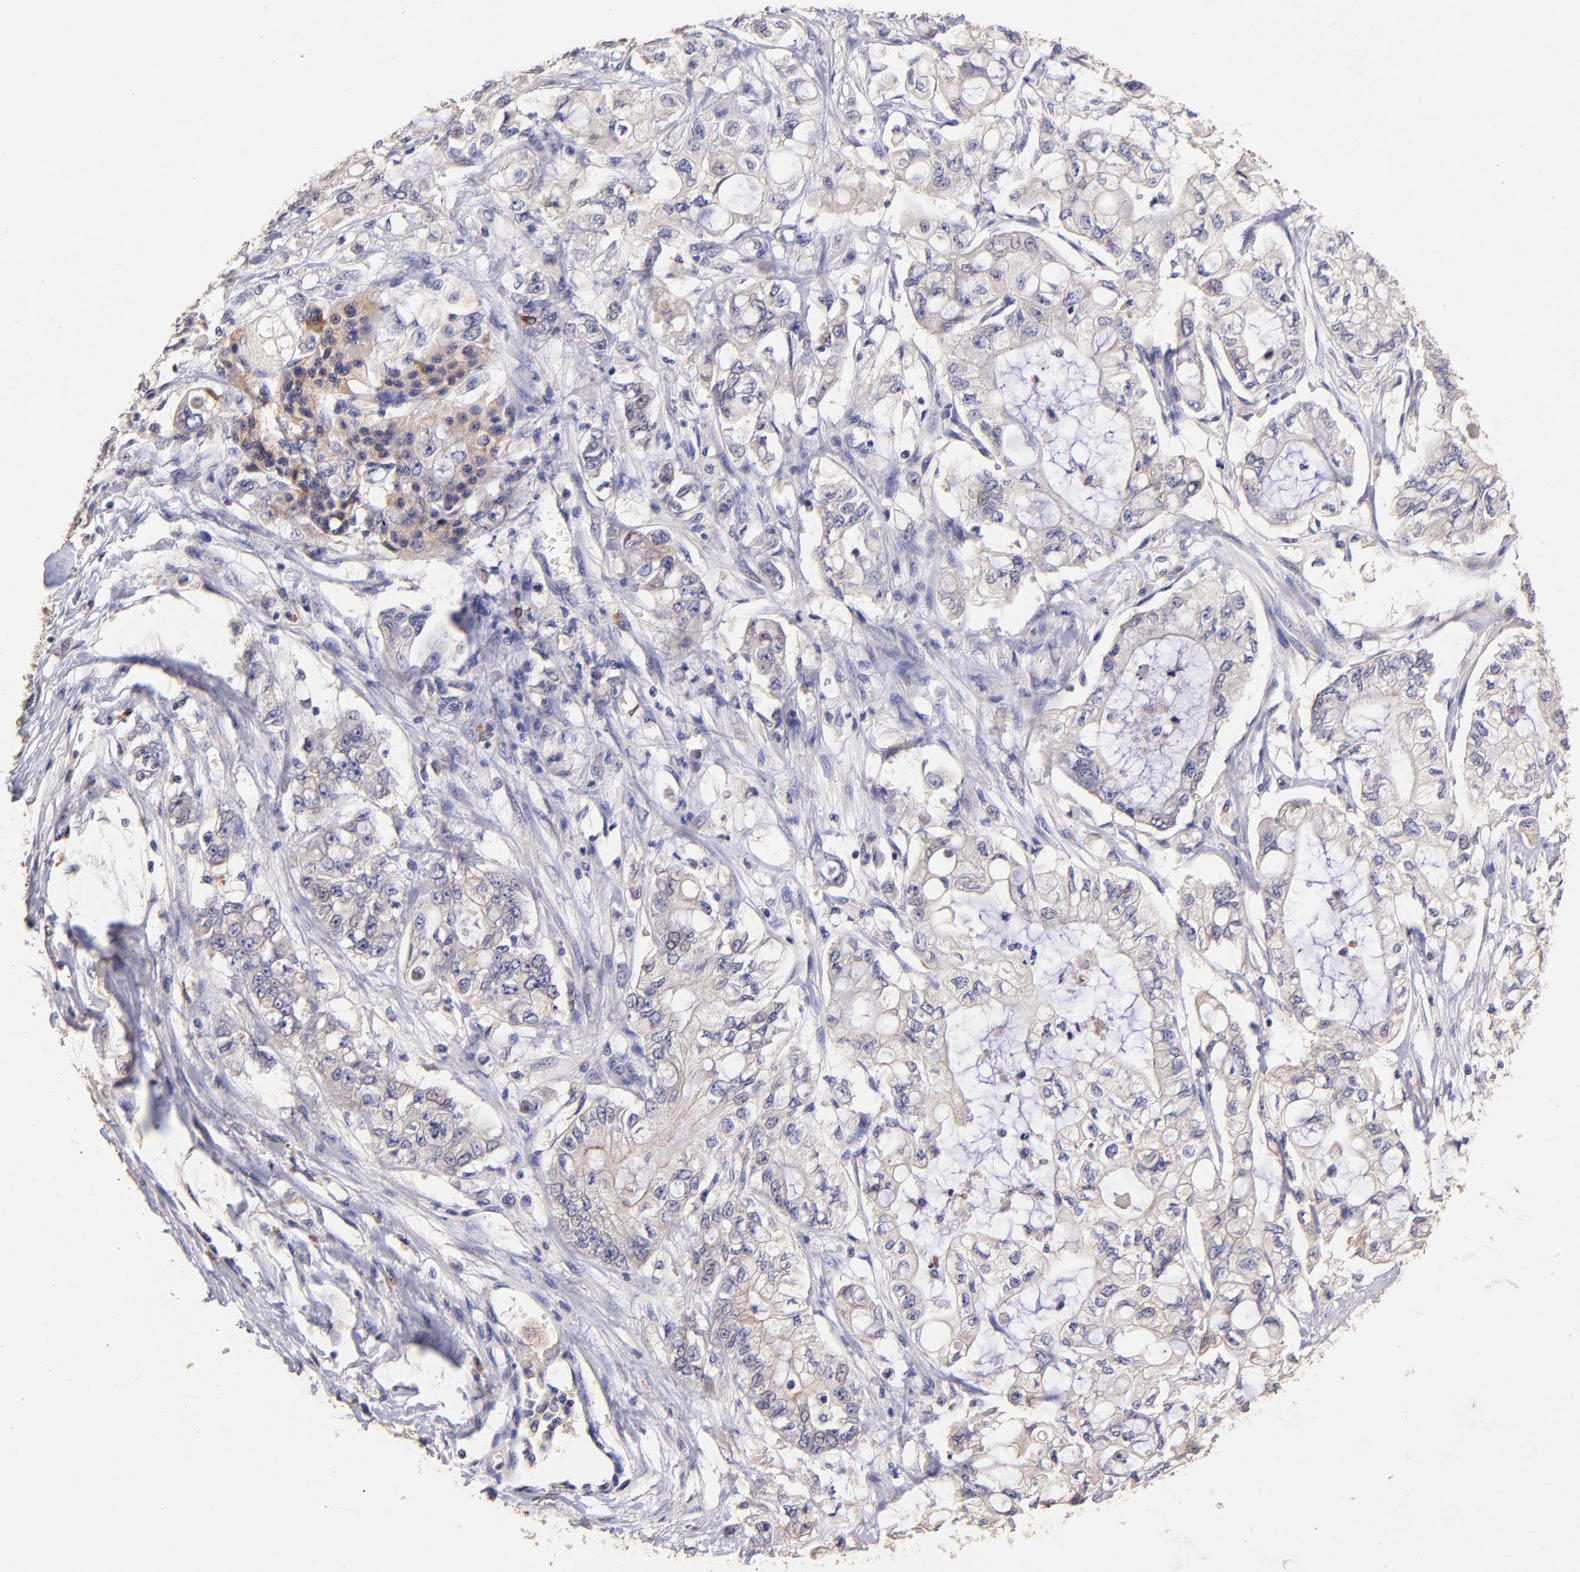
{"staining": {"intensity": "negative", "quantity": "none", "location": "none"}, "tissue": "pancreatic cancer", "cell_type": "Tumor cells", "image_type": "cancer", "snomed": [{"axis": "morphology", "description": "Adenocarcinoma, NOS"}, {"axis": "topography", "description": "Pancreas"}], "caption": "Tumor cells show no significant protein staining in adenocarcinoma (pancreatic). (Brightfield microscopy of DAB (3,3'-diaminobenzidine) IHC at high magnification).", "gene": "RNASEL", "patient": {"sex": "male", "age": 79}}